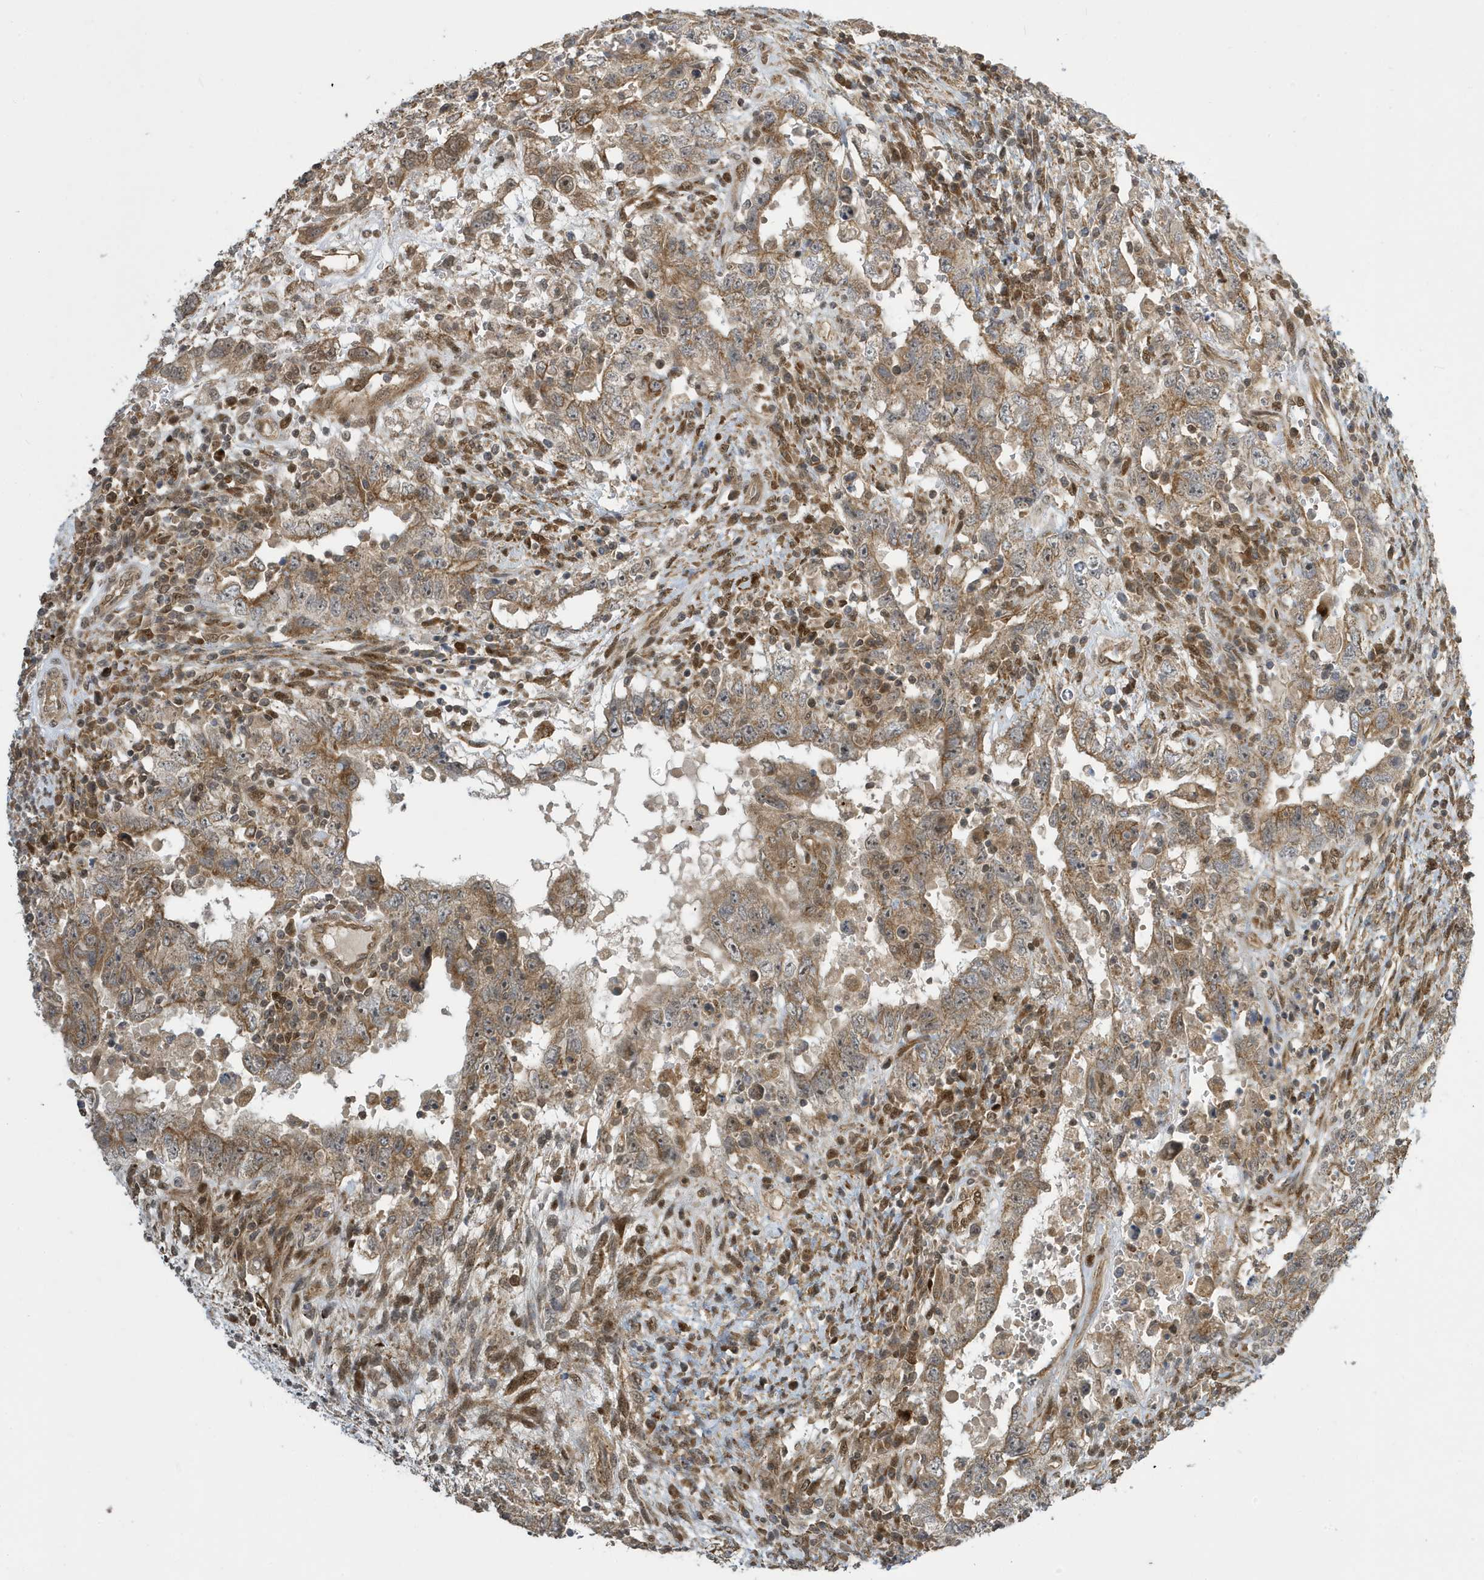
{"staining": {"intensity": "moderate", "quantity": ">75%", "location": "cytoplasmic/membranous"}, "tissue": "testis cancer", "cell_type": "Tumor cells", "image_type": "cancer", "snomed": [{"axis": "morphology", "description": "Carcinoma, Embryonal, NOS"}, {"axis": "topography", "description": "Testis"}], "caption": "Testis cancer stained for a protein (brown) shows moderate cytoplasmic/membranous positive positivity in about >75% of tumor cells.", "gene": "NCOA7", "patient": {"sex": "male", "age": 26}}